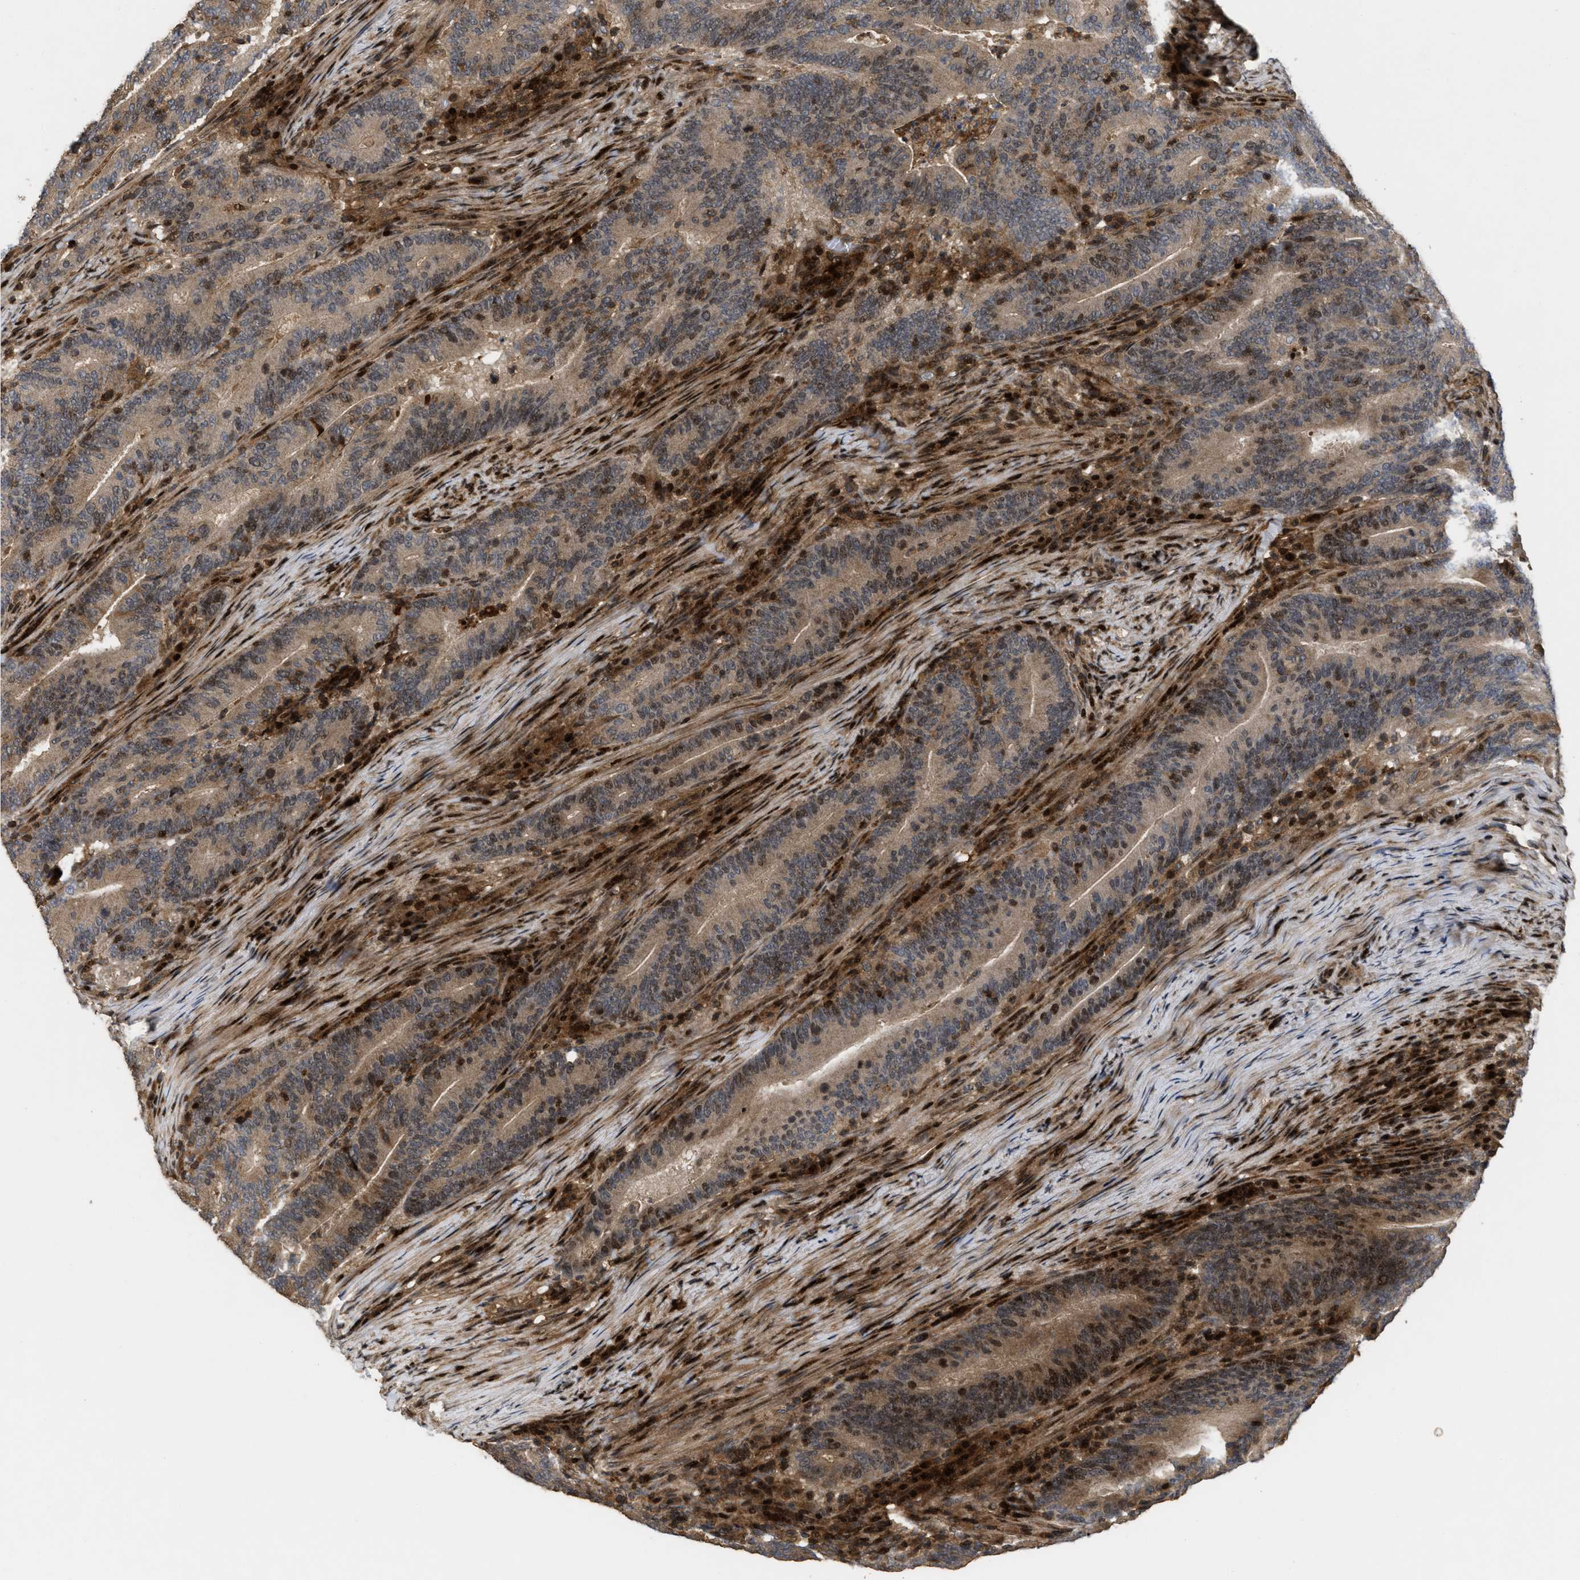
{"staining": {"intensity": "moderate", "quantity": ">75%", "location": "cytoplasmic/membranous,nuclear"}, "tissue": "colorectal cancer", "cell_type": "Tumor cells", "image_type": "cancer", "snomed": [{"axis": "morphology", "description": "Adenocarcinoma, NOS"}, {"axis": "topography", "description": "Colon"}], "caption": "The photomicrograph exhibits a brown stain indicating the presence of a protein in the cytoplasmic/membranous and nuclear of tumor cells in colorectal adenocarcinoma. (DAB (3,3'-diaminobenzidine) IHC, brown staining for protein, blue staining for nuclei).", "gene": "CBR3", "patient": {"sex": "female", "age": 66}}